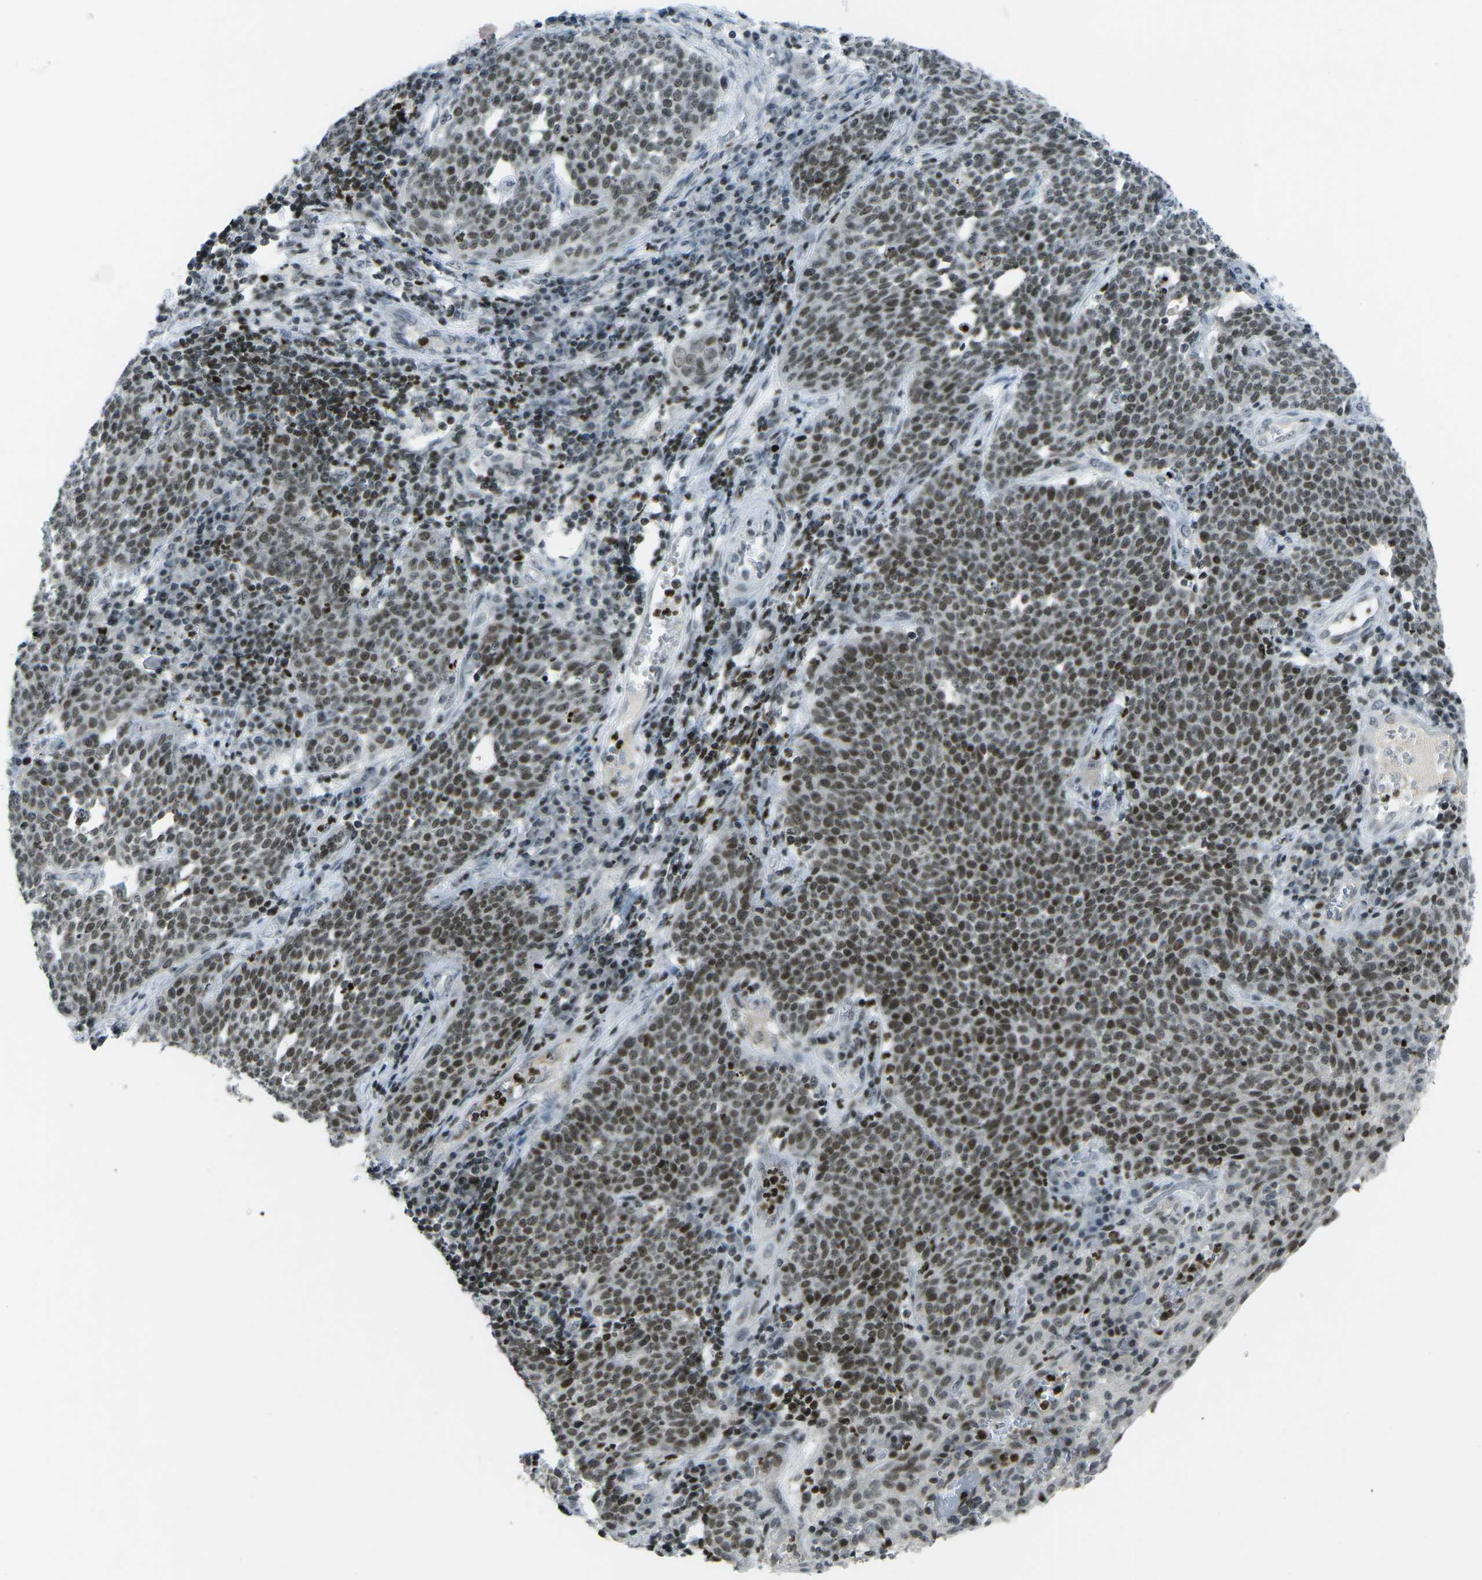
{"staining": {"intensity": "moderate", "quantity": ">75%", "location": "nuclear"}, "tissue": "cervical cancer", "cell_type": "Tumor cells", "image_type": "cancer", "snomed": [{"axis": "morphology", "description": "Squamous cell carcinoma, NOS"}, {"axis": "topography", "description": "Cervix"}], "caption": "Cervical squamous cell carcinoma stained with a brown dye shows moderate nuclear positive staining in about >75% of tumor cells.", "gene": "EME1", "patient": {"sex": "female", "age": 34}}